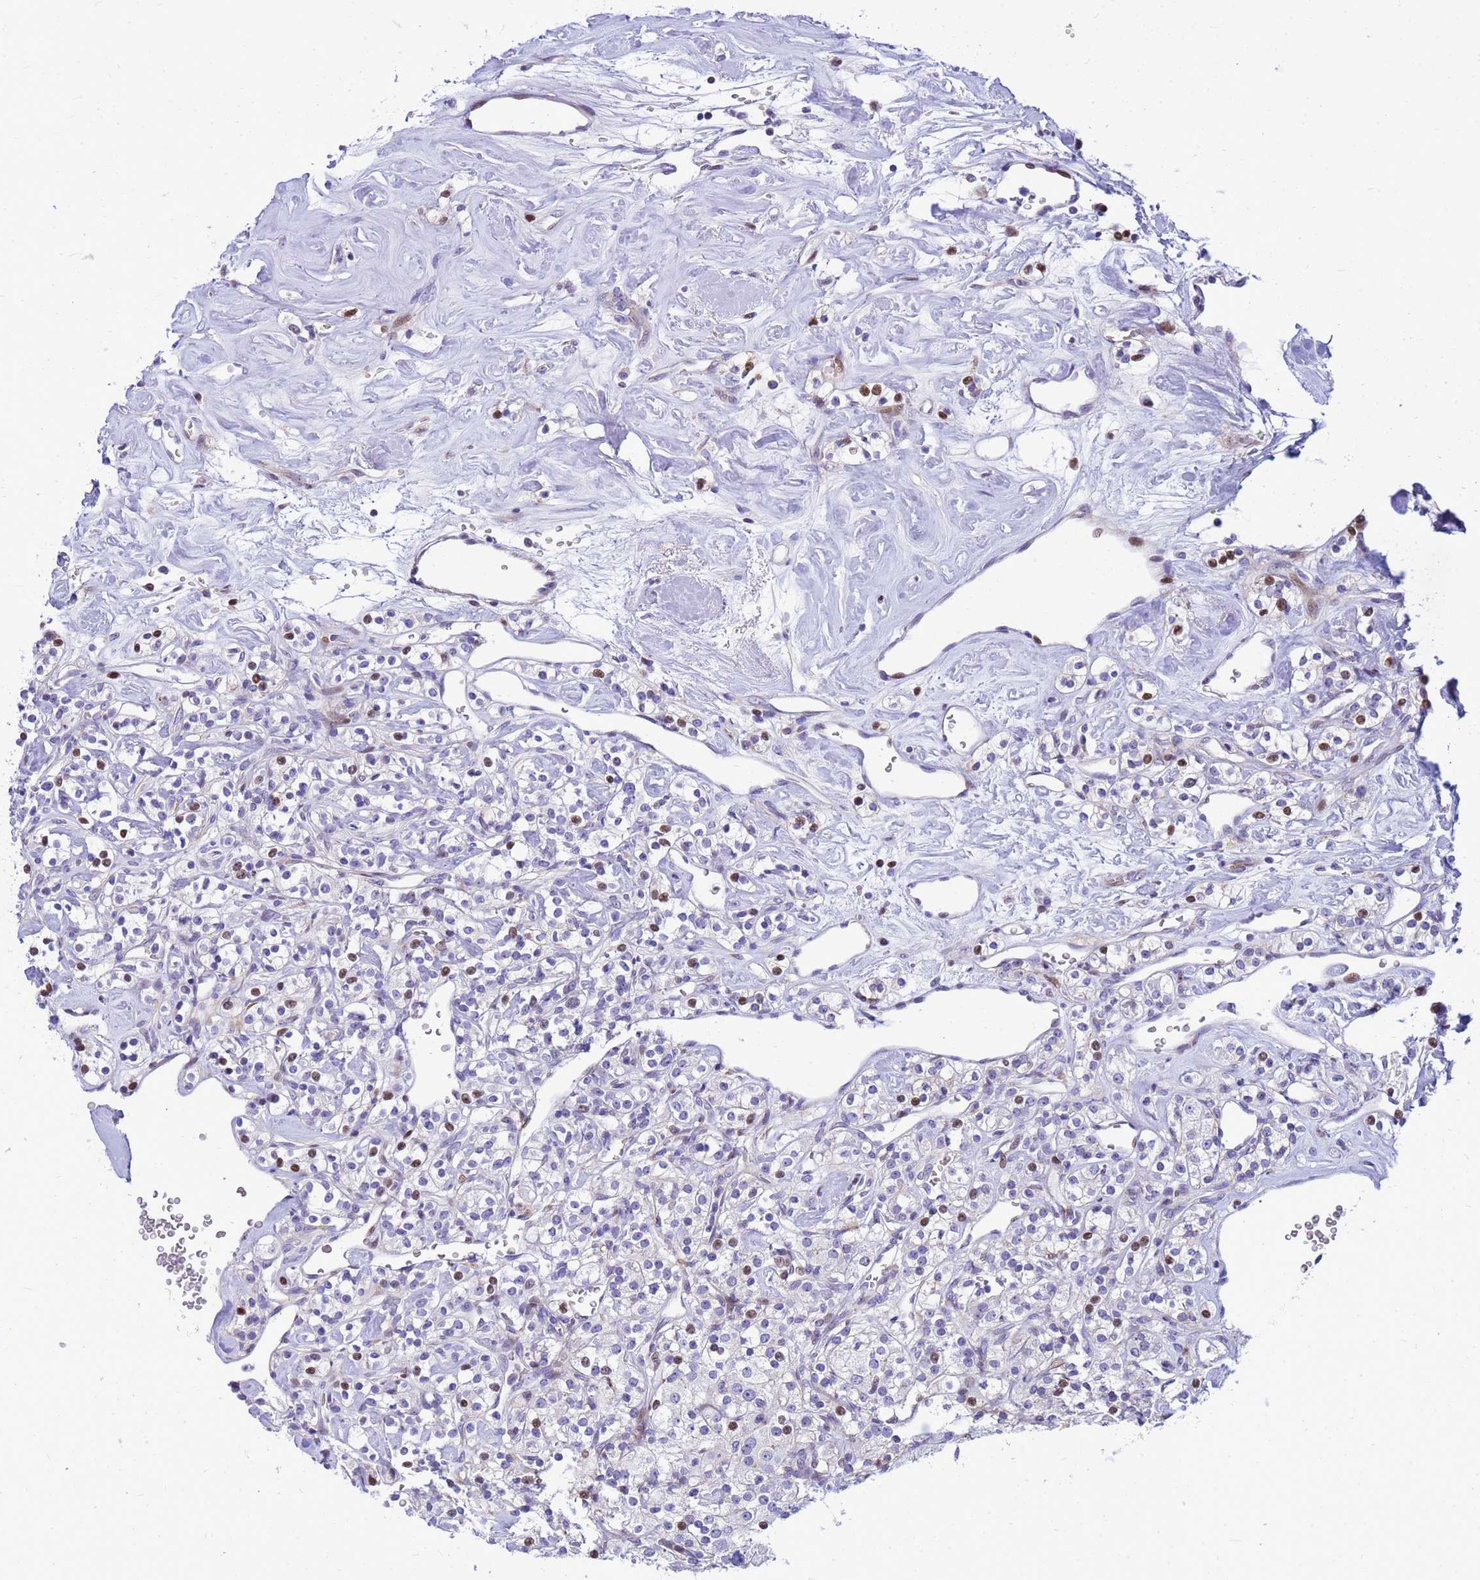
{"staining": {"intensity": "moderate", "quantity": "<25%", "location": "nuclear"}, "tissue": "renal cancer", "cell_type": "Tumor cells", "image_type": "cancer", "snomed": [{"axis": "morphology", "description": "Adenocarcinoma, NOS"}, {"axis": "topography", "description": "Kidney"}], "caption": "The photomicrograph demonstrates staining of renal cancer (adenocarcinoma), revealing moderate nuclear protein staining (brown color) within tumor cells.", "gene": "ADAMTS7", "patient": {"sex": "male", "age": 77}}